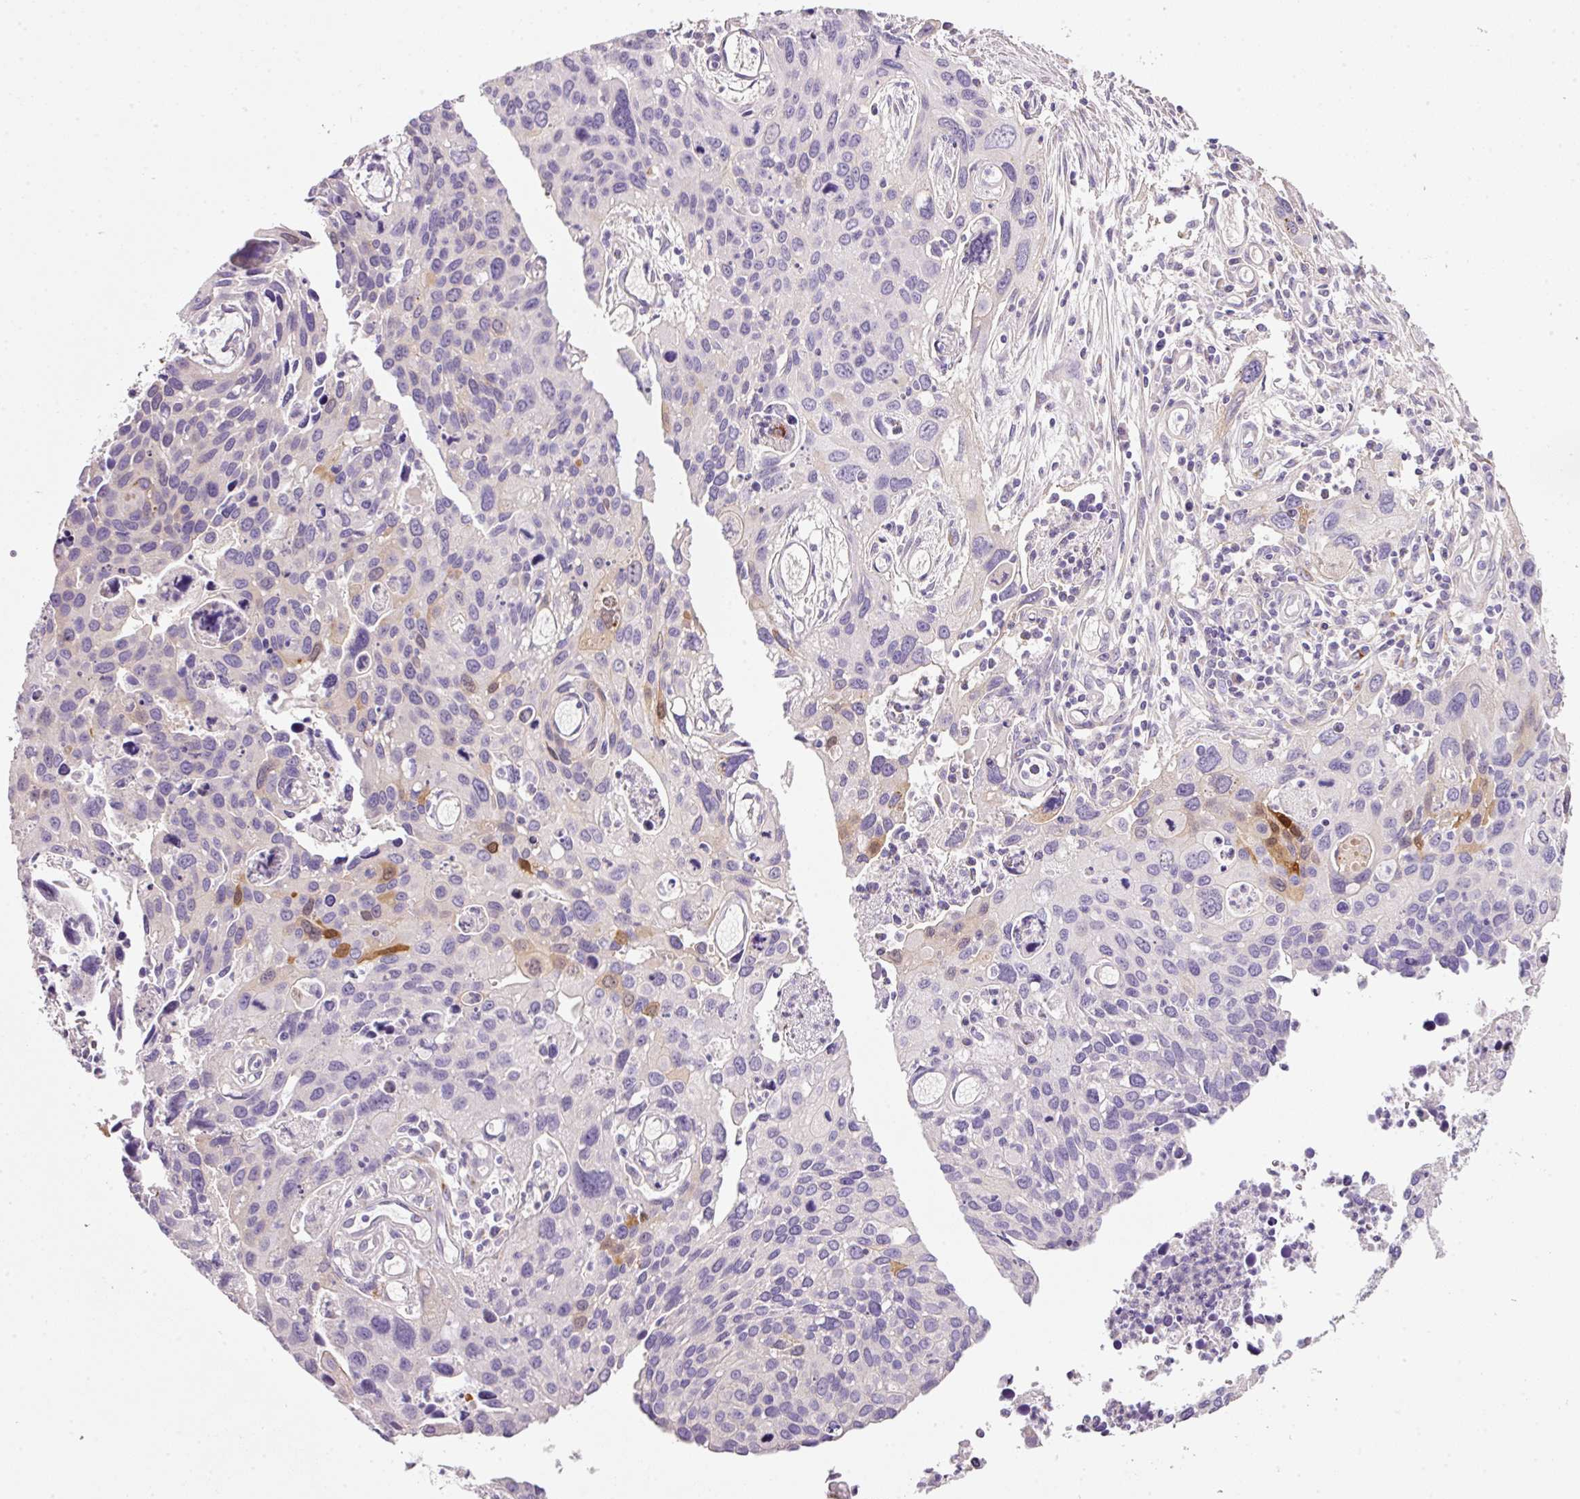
{"staining": {"intensity": "moderate", "quantity": "<25%", "location": "nuclear"}, "tissue": "cervical cancer", "cell_type": "Tumor cells", "image_type": "cancer", "snomed": [{"axis": "morphology", "description": "Squamous cell carcinoma, NOS"}, {"axis": "topography", "description": "Cervix"}], "caption": "High-magnification brightfield microscopy of squamous cell carcinoma (cervical) stained with DAB (3,3'-diaminobenzidine) (brown) and counterstained with hematoxylin (blue). tumor cells exhibit moderate nuclear positivity is present in approximately<25% of cells.", "gene": "SOS2", "patient": {"sex": "female", "age": 55}}